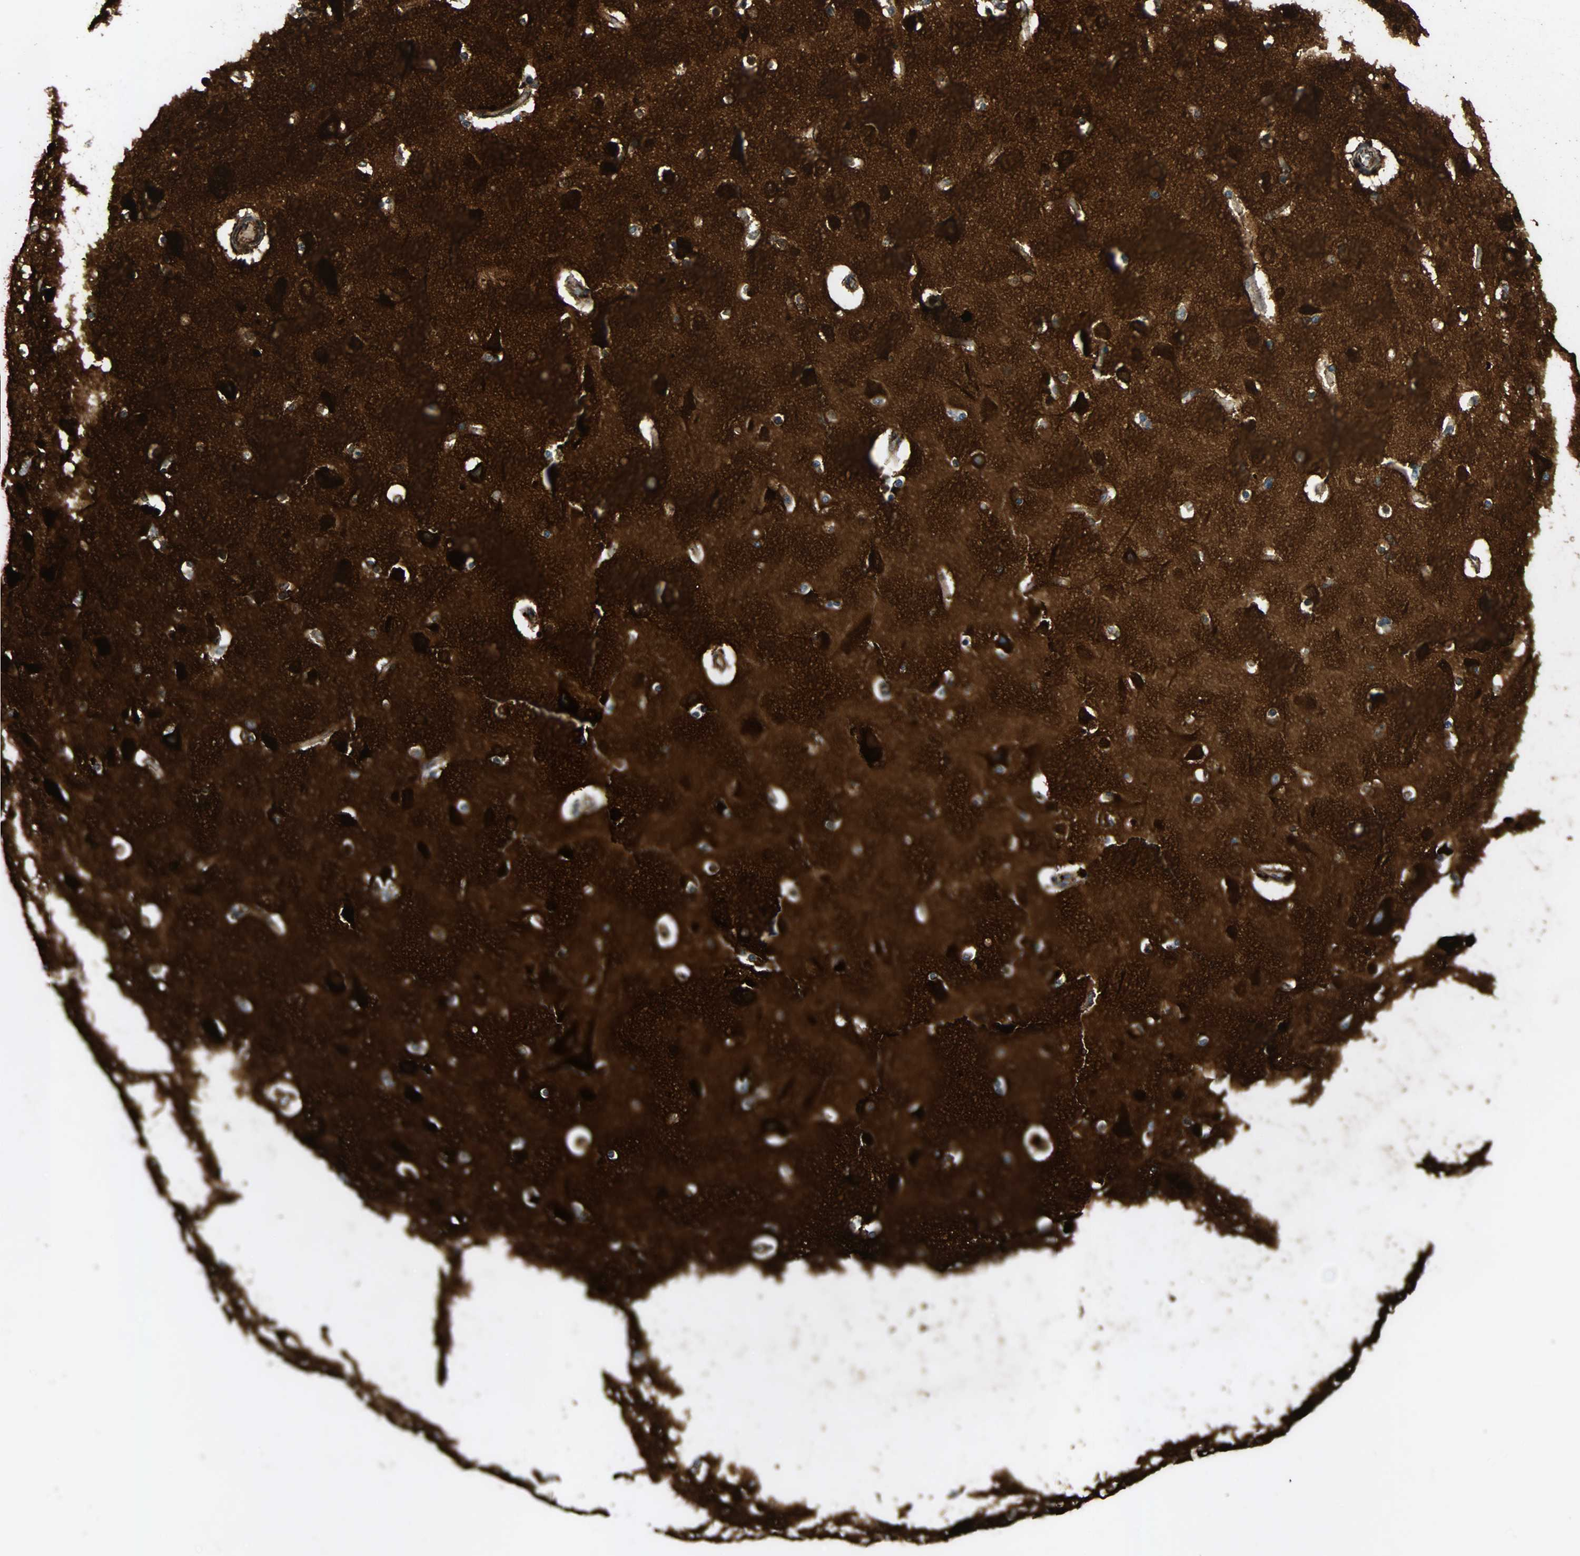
{"staining": {"intensity": "weak", "quantity": ">75%", "location": "cytoplasmic/membranous"}, "tissue": "cerebral cortex", "cell_type": "Endothelial cells", "image_type": "normal", "snomed": [{"axis": "morphology", "description": "Normal tissue, NOS"}, {"axis": "topography", "description": "Cerebral cortex"}], "caption": "Protein staining of normal cerebral cortex displays weak cytoplasmic/membranous staining in about >75% of endothelial cells.", "gene": "TUBA4A", "patient": {"sex": "female", "age": 54}}